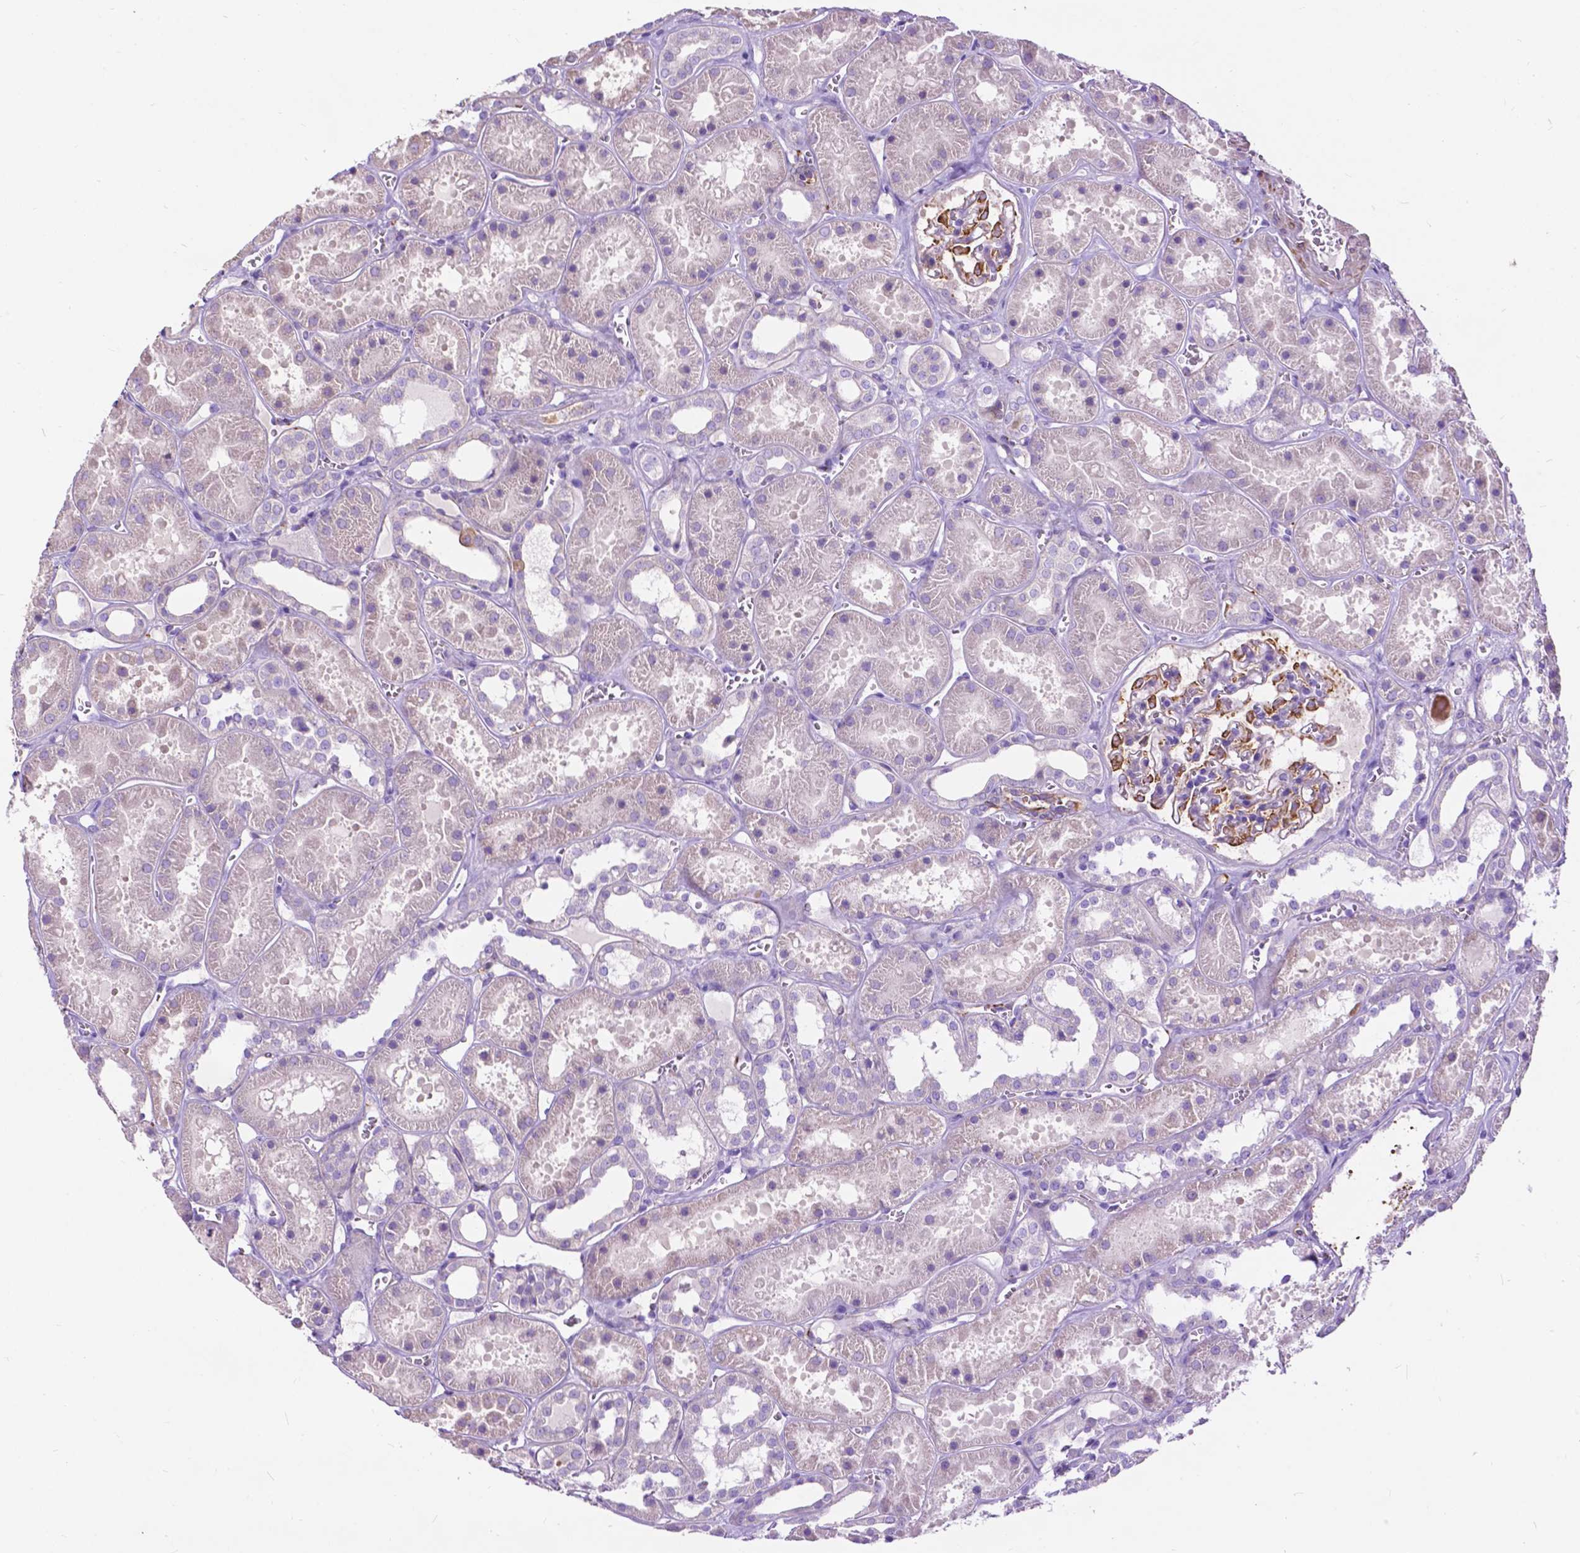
{"staining": {"intensity": "negative", "quantity": "none", "location": "none"}, "tissue": "kidney", "cell_type": "Cells in glomeruli", "image_type": "normal", "snomed": [{"axis": "morphology", "description": "Normal tissue, NOS"}, {"axis": "topography", "description": "Kidney"}], "caption": "Cells in glomeruli are negative for brown protein staining in normal kidney. (DAB (3,3'-diaminobenzidine) immunohistochemistry (IHC) with hematoxylin counter stain).", "gene": "PCDHA12", "patient": {"sex": "female", "age": 41}}